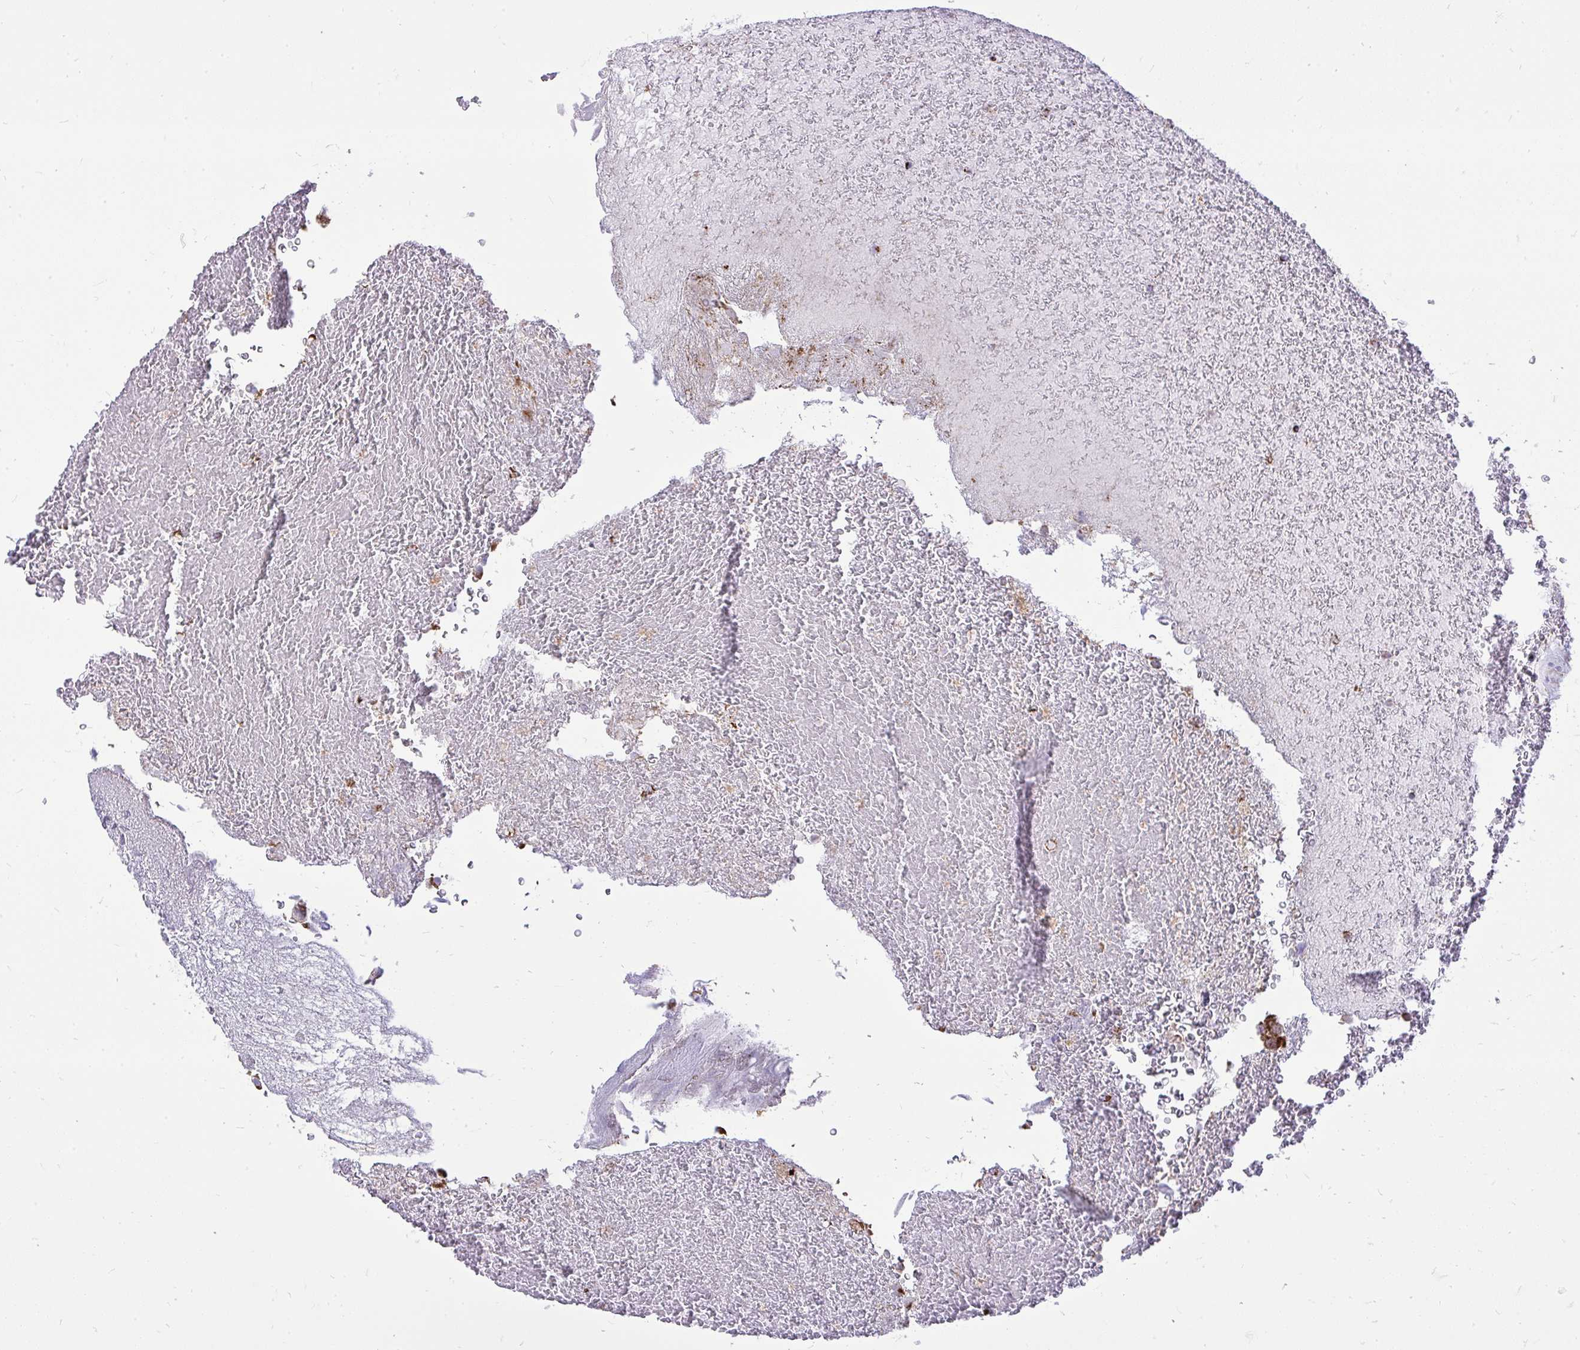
{"staining": {"intensity": "strong", "quantity": ">75%", "location": "cytoplasmic/membranous"}, "tissue": "urothelial cancer", "cell_type": "Tumor cells", "image_type": "cancer", "snomed": [{"axis": "morphology", "description": "Urothelial carcinoma, Low grade"}, {"axis": "topography", "description": "Urinary bladder"}], "caption": "Immunohistochemistry (IHC) of urothelial carcinoma (low-grade) reveals high levels of strong cytoplasmic/membranous staining in about >75% of tumor cells.", "gene": "SPTBN2", "patient": {"sex": "male", "age": 78}}